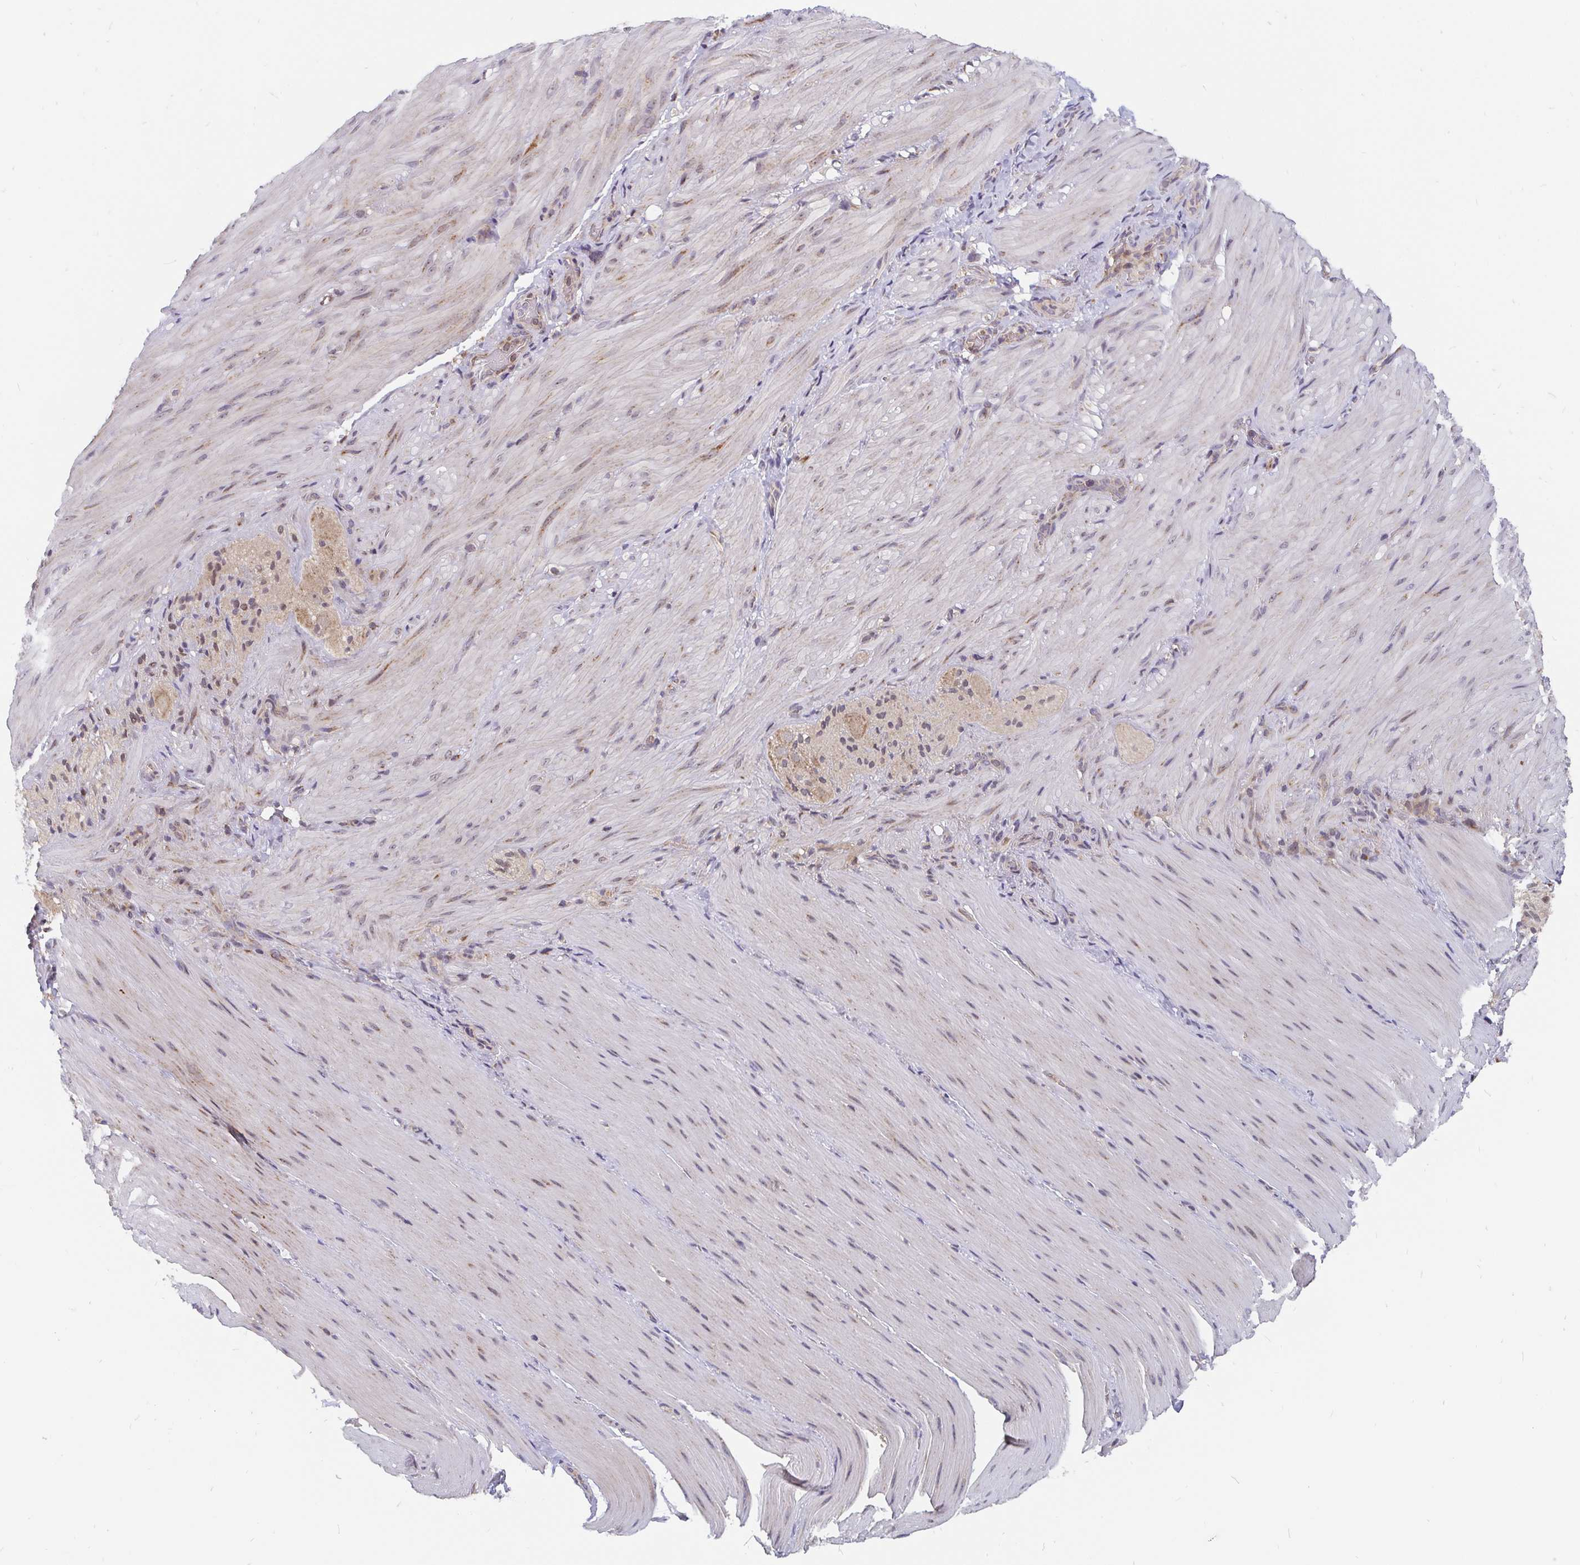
{"staining": {"intensity": "weak", "quantity": "<25%", "location": "cytoplasmic/membranous,nuclear"}, "tissue": "smooth muscle", "cell_type": "Smooth muscle cells", "image_type": "normal", "snomed": [{"axis": "morphology", "description": "Normal tissue, NOS"}, {"axis": "topography", "description": "Smooth muscle"}, {"axis": "topography", "description": "Colon"}], "caption": "Immunohistochemical staining of benign human smooth muscle reveals no significant expression in smooth muscle cells. Nuclei are stained in blue.", "gene": "PDF", "patient": {"sex": "male", "age": 73}}